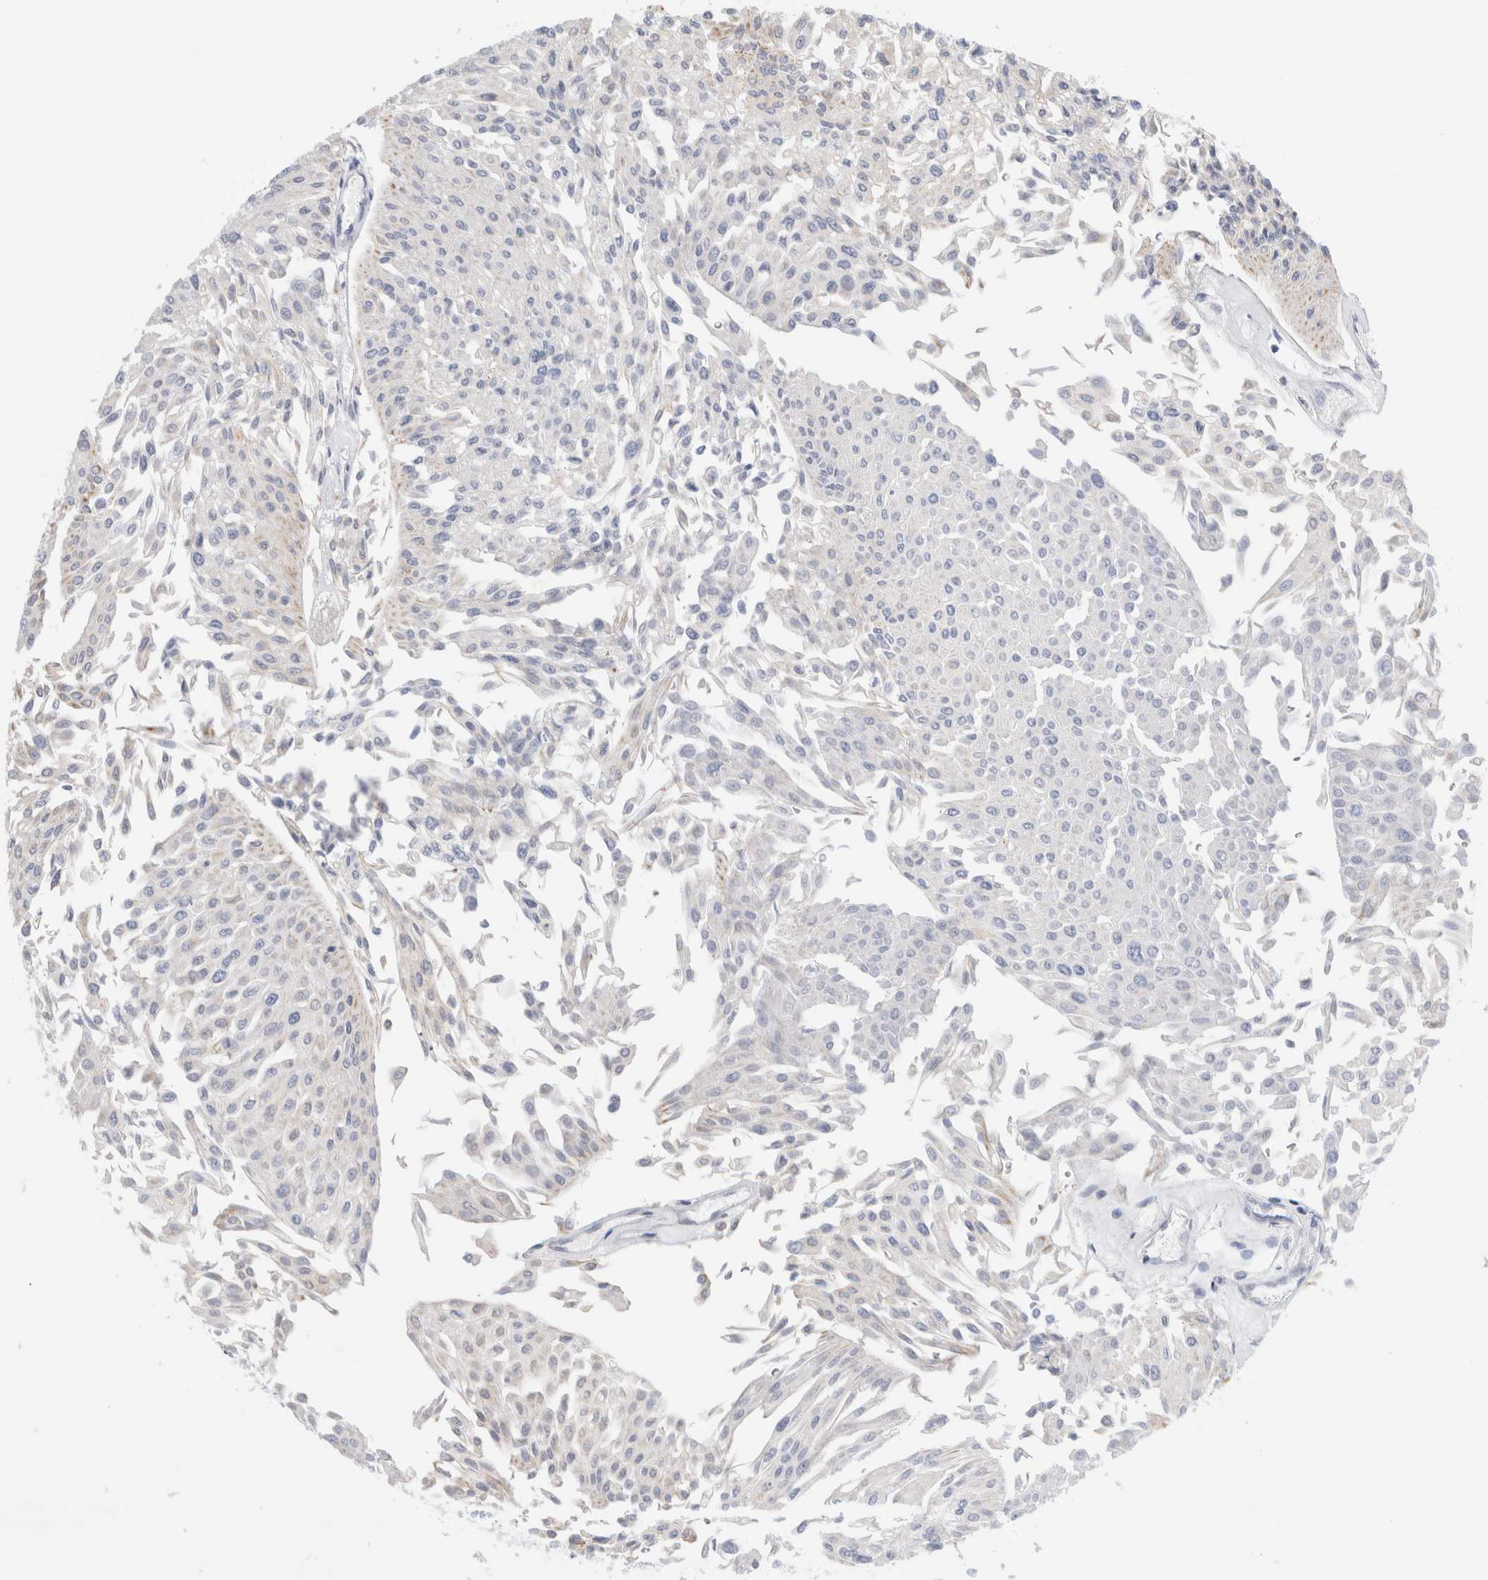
{"staining": {"intensity": "negative", "quantity": "none", "location": "none"}, "tissue": "urothelial cancer", "cell_type": "Tumor cells", "image_type": "cancer", "snomed": [{"axis": "morphology", "description": "Urothelial carcinoma, Low grade"}, {"axis": "topography", "description": "Urinary bladder"}], "caption": "The image reveals no significant staining in tumor cells of low-grade urothelial carcinoma.", "gene": "SLC22A12", "patient": {"sex": "male", "age": 67}}